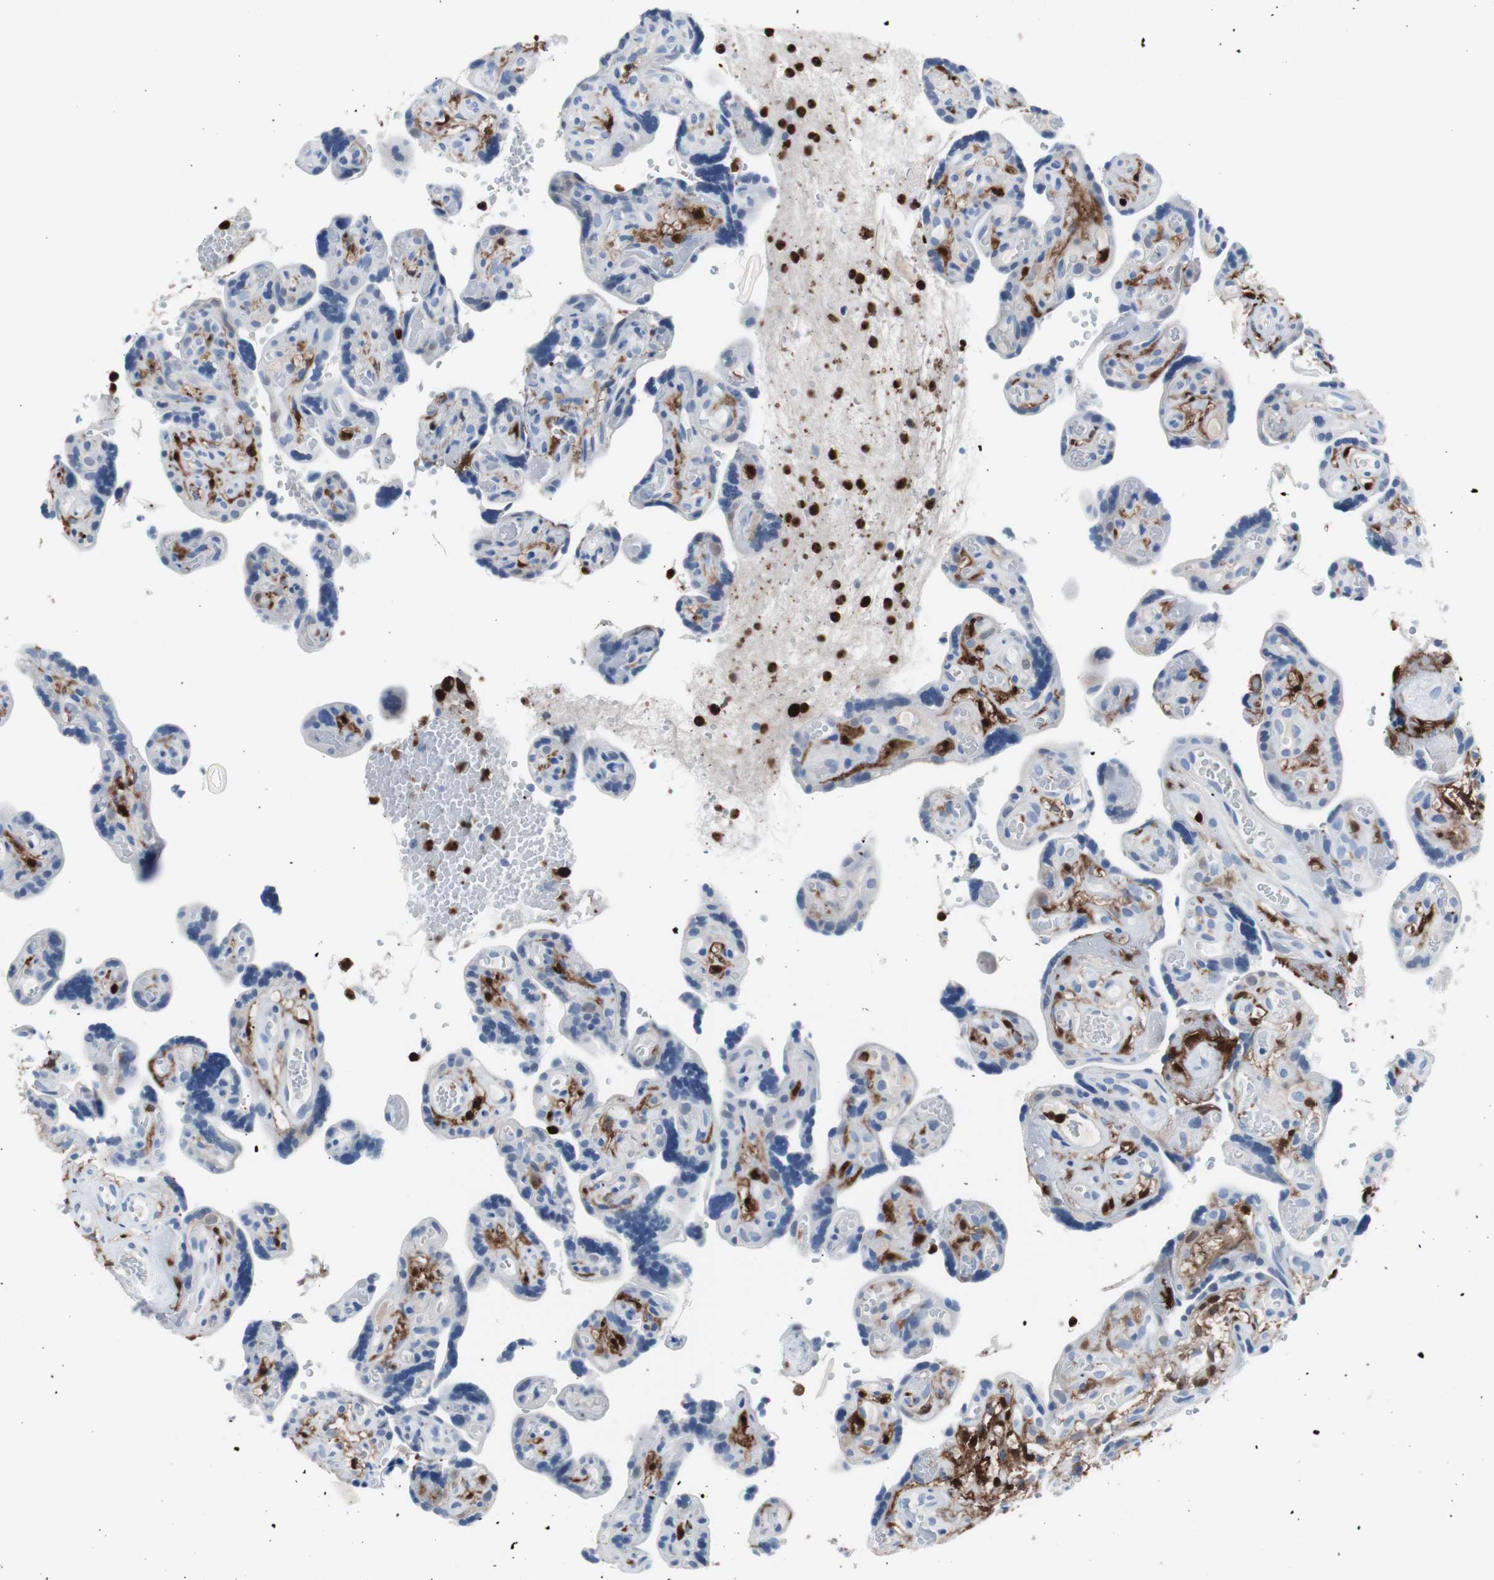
{"staining": {"intensity": "negative", "quantity": "none", "location": "none"}, "tissue": "placenta", "cell_type": "Decidual cells", "image_type": "normal", "snomed": [{"axis": "morphology", "description": "Normal tissue, NOS"}, {"axis": "topography", "description": "Placenta"}], "caption": "IHC of benign placenta reveals no positivity in decidual cells.", "gene": "SYK", "patient": {"sex": "female", "age": 30}}